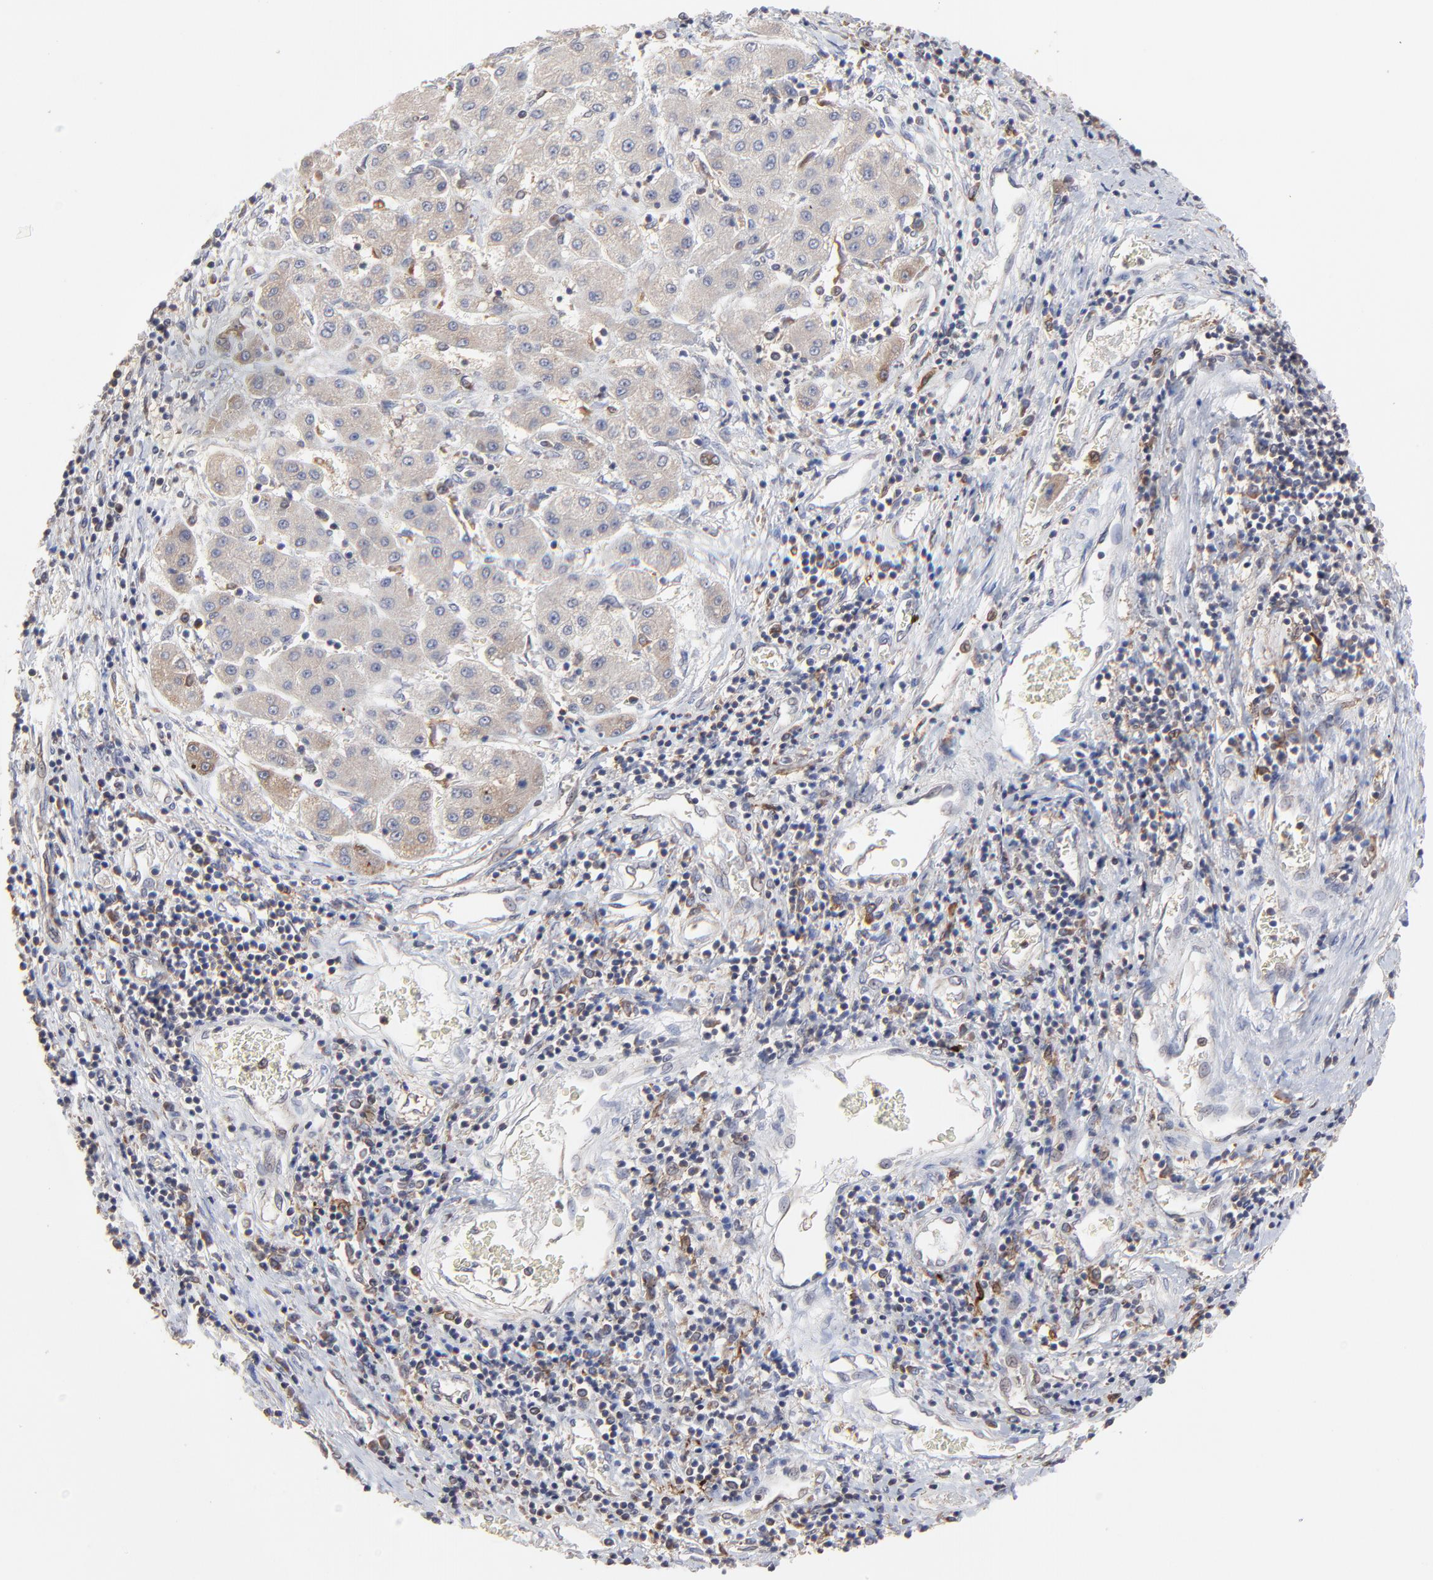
{"staining": {"intensity": "weak", "quantity": ">75%", "location": "cytoplasmic/membranous"}, "tissue": "liver cancer", "cell_type": "Tumor cells", "image_type": "cancer", "snomed": [{"axis": "morphology", "description": "Carcinoma, Hepatocellular, NOS"}, {"axis": "topography", "description": "Liver"}], "caption": "There is low levels of weak cytoplasmic/membranous staining in tumor cells of liver cancer, as demonstrated by immunohistochemical staining (brown color).", "gene": "RAB9A", "patient": {"sex": "male", "age": 24}}